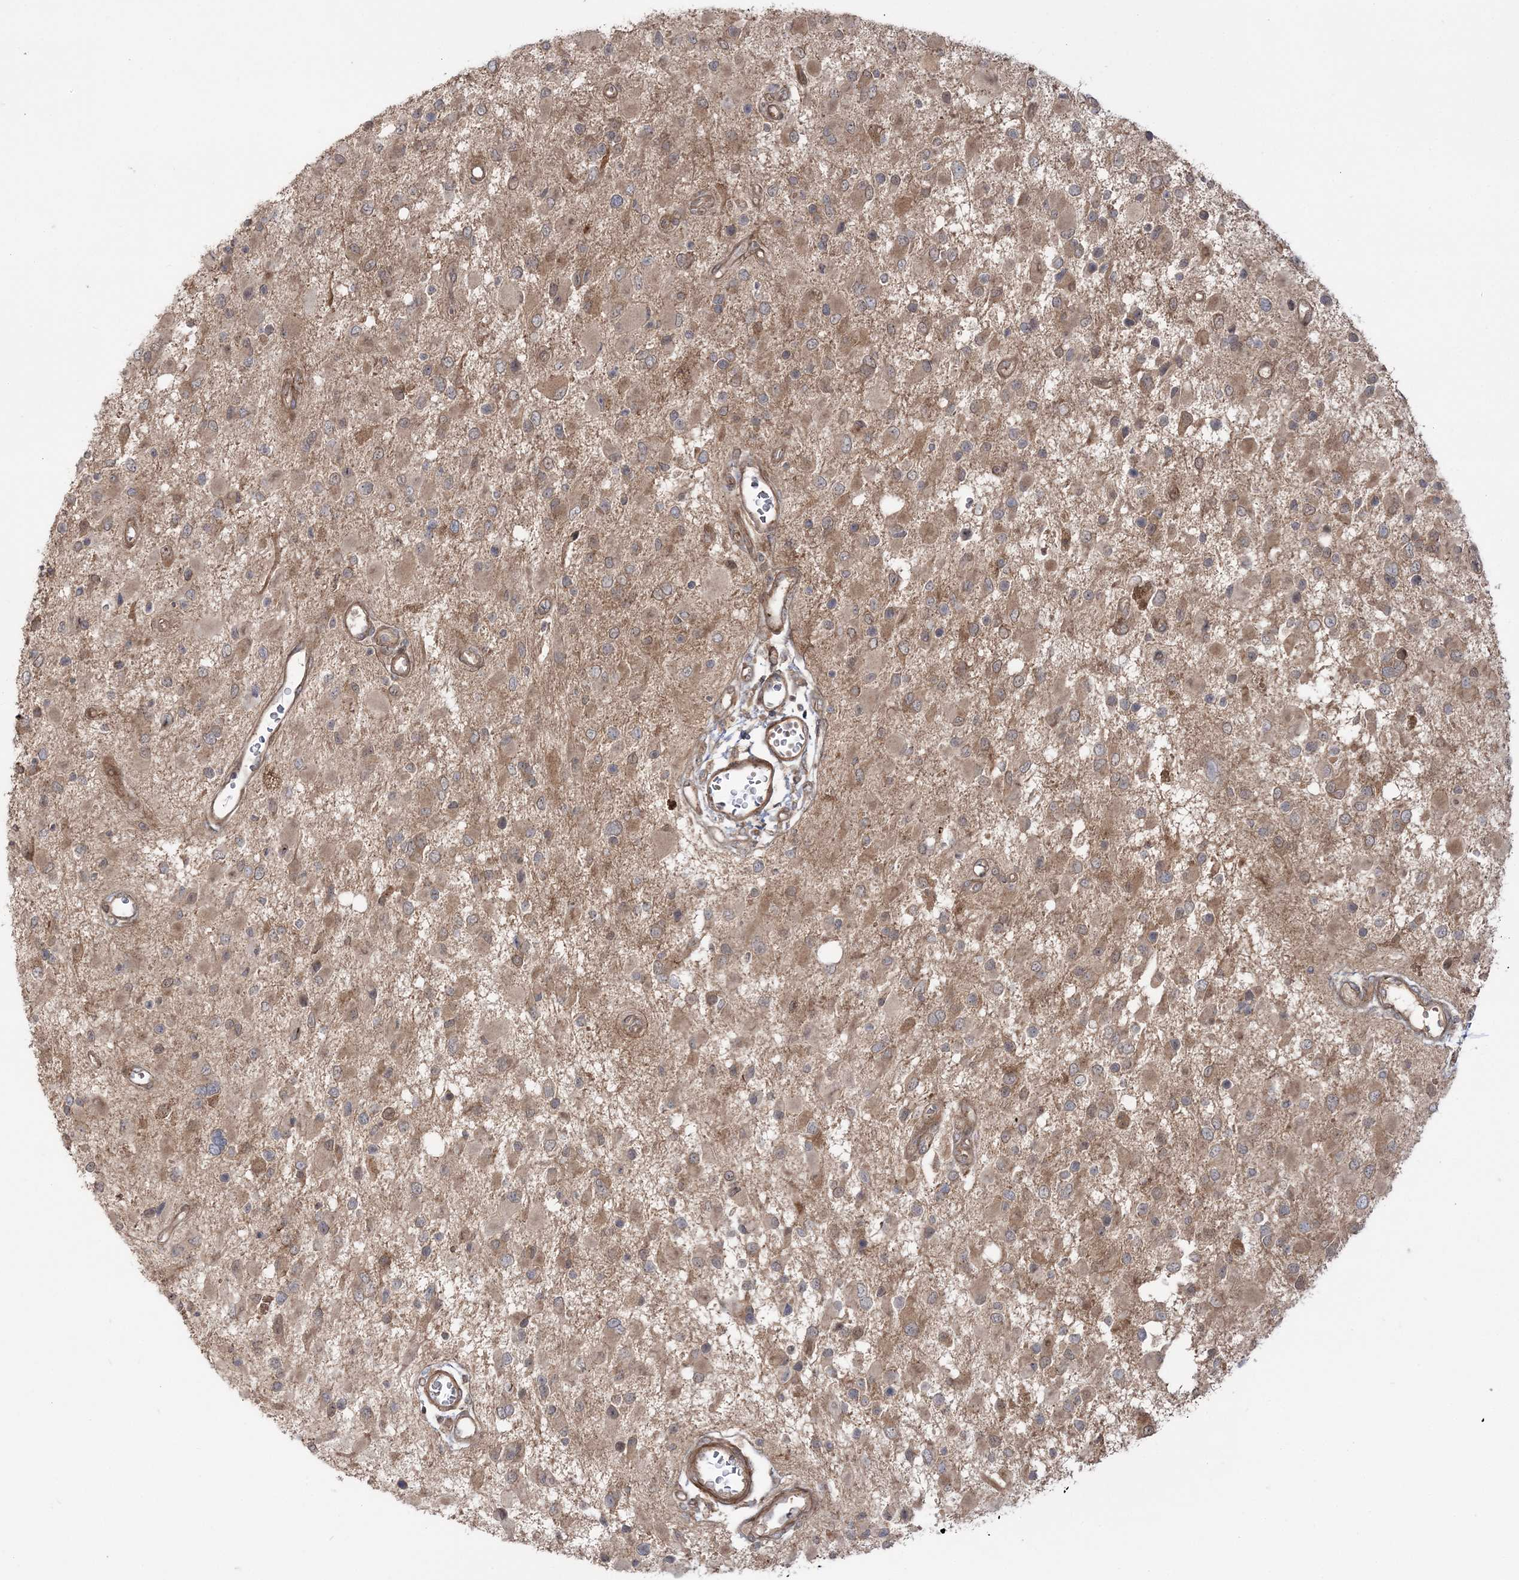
{"staining": {"intensity": "moderate", "quantity": ">75%", "location": "cytoplasmic/membranous"}, "tissue": "glioma", "cell_type": "Tumor cells", "image_type": "cancer", "snomed": [{"axis": "morphology", "description": "Glioma, malignant, High grade"}, {"axis": "topography", "description": "Brain"}], "caption": "Protein analysis of malignant high-grade glioma tissue shows moderate cytoplasmic/membranous staining in about >75% of tumor cells.", "gene": "MOCS2", "patient": {"sex": "male", "age": 53}}